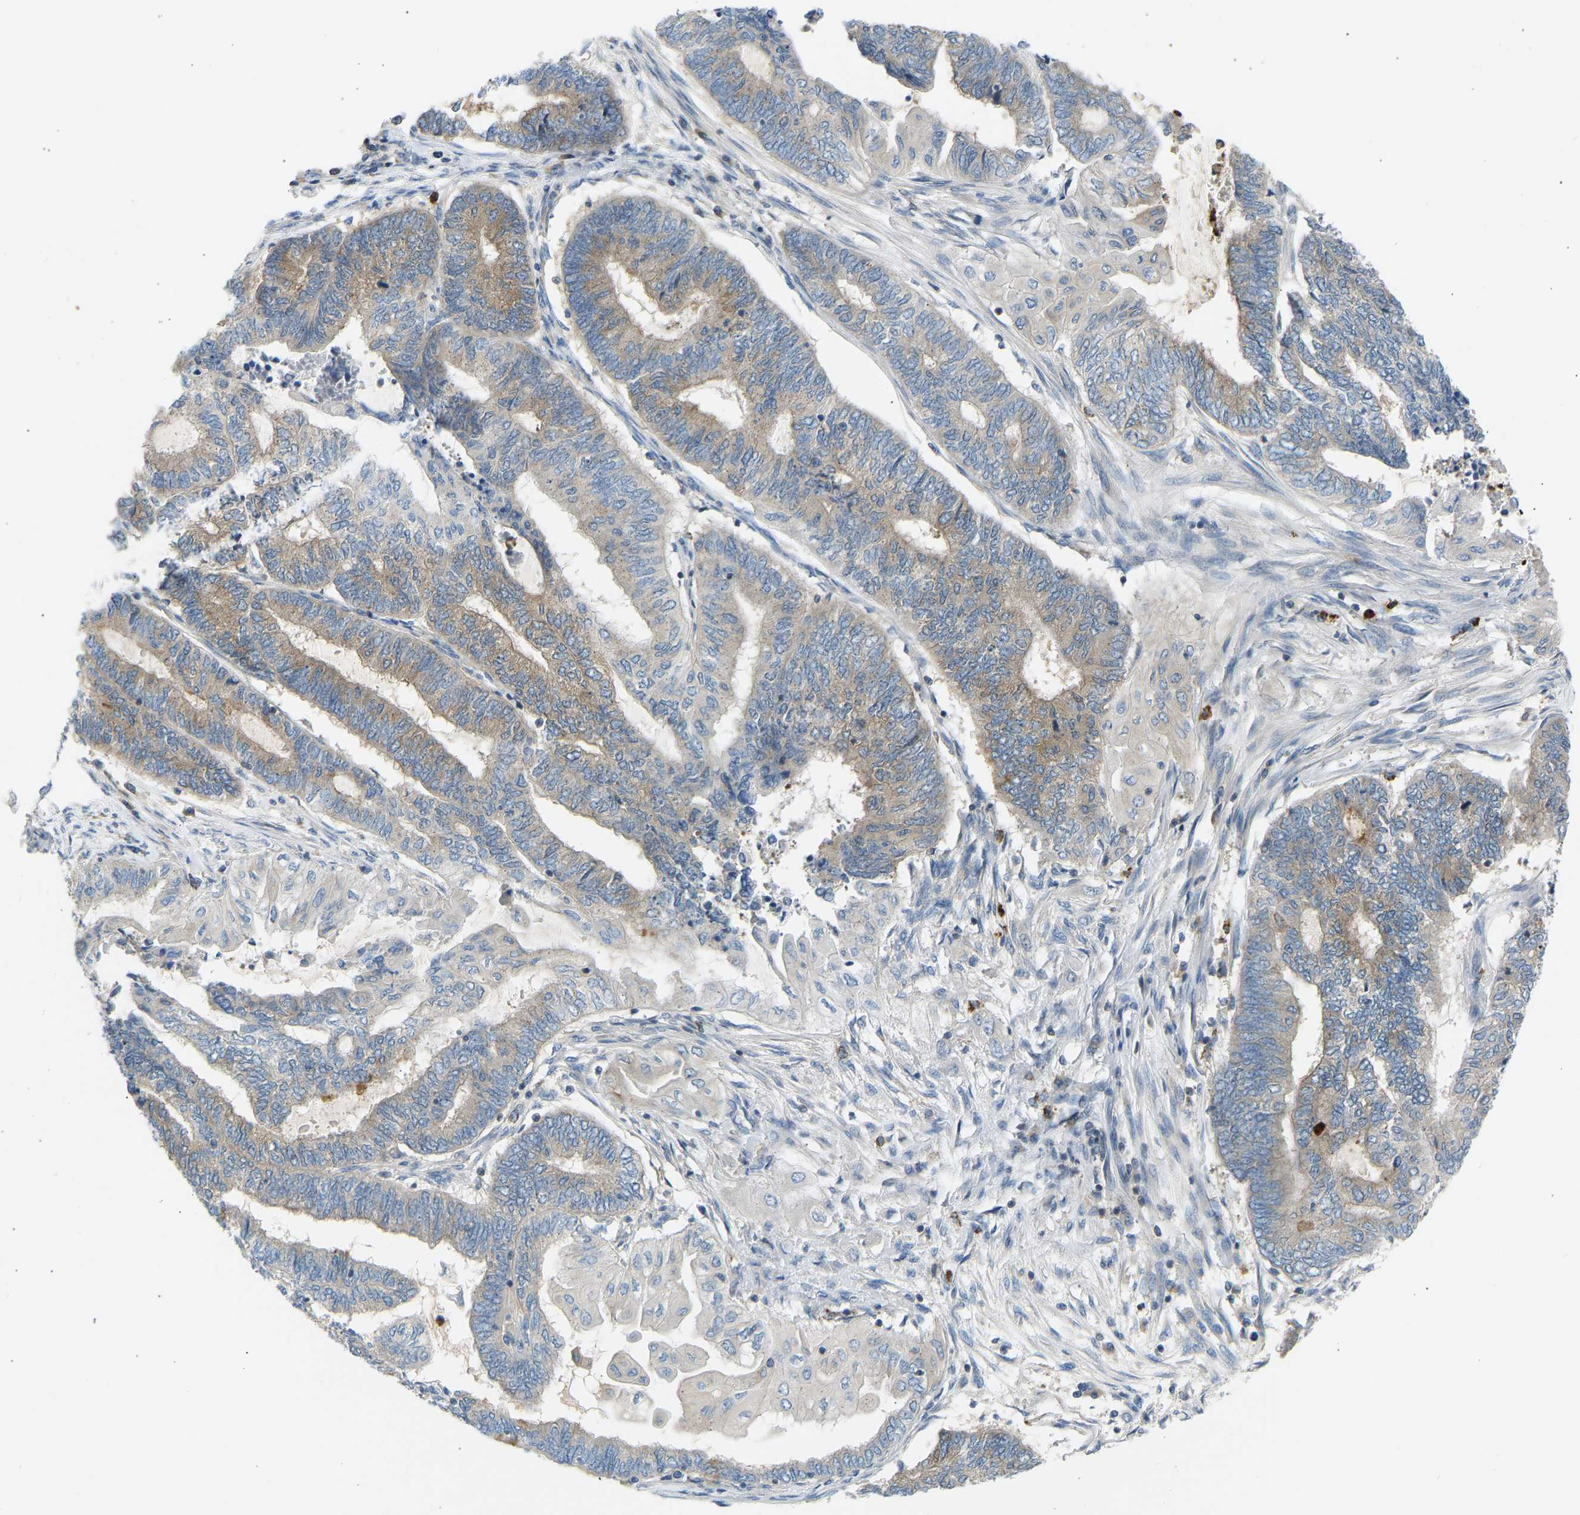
{"staining": {"intensity": "moderate", "quantity": ">75%", "location": "cytoplasmic/membranous"}, "tissue": "endometrial cancer", "cell_type": "Tumor cells", "image_type": "cancer", "snomed": [{"axis": "morphology", "description": "Adenocarcinoma, NOS"}, {"axis": "topography", "description": "Uterus"}, {"axis": "topography", "description": "Endometrium"}], "caption": "This is an image of IHC staining of endometrial cancer, which shows moderate staining in the cytoplasmic/membranous of tumor cells.", "gene": "TRIM50", "patient": {"sex": "female", "age": 70}}